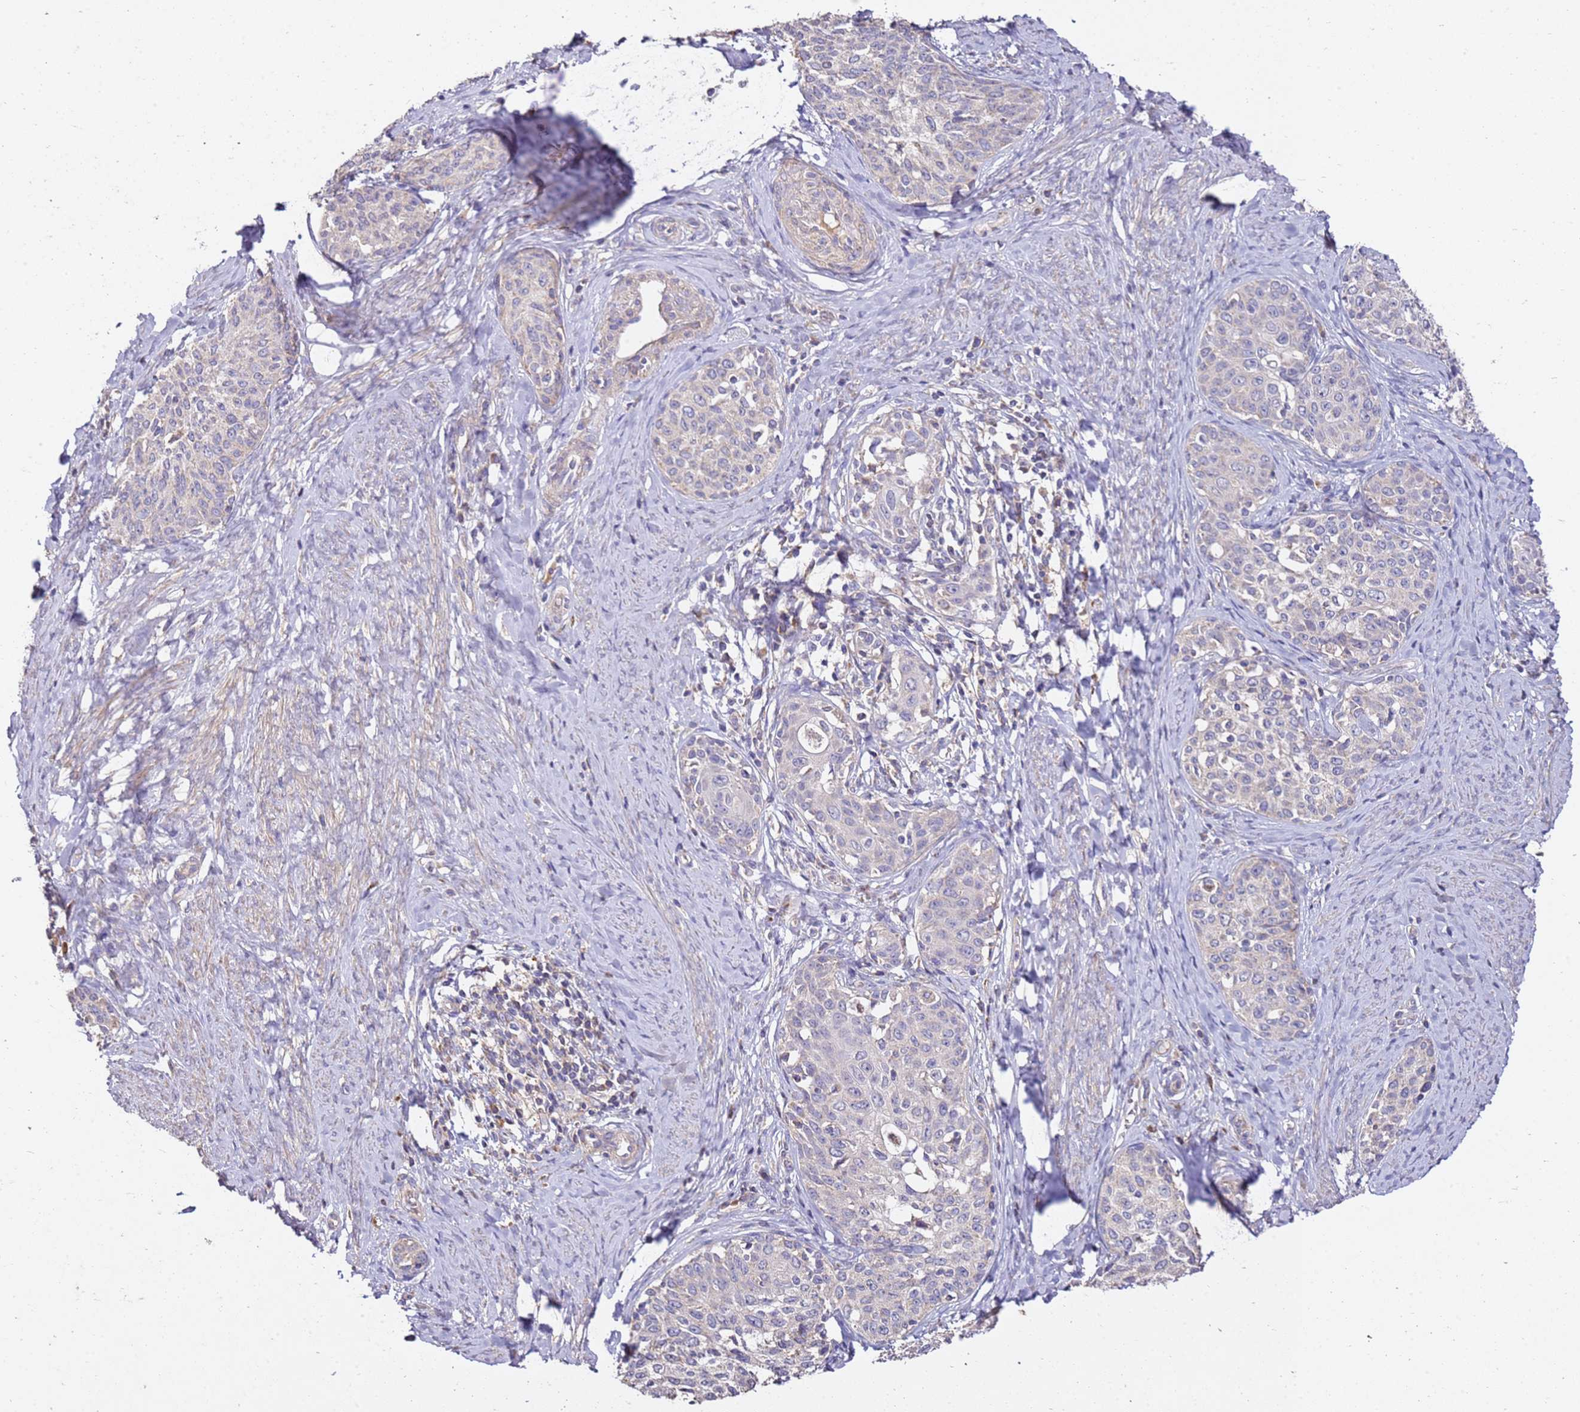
{"staining": {"intensity": "negative", "quantity": "none", "location": "none"}, "tissue": "cervical cancer", "cell_type": "Tumor cells", "image_type": "cancer", "snomed": [{"axis": "morphology", "description": "Squamous cell carcinoma, NOS"}, {"axis": "morphology", "description": "Adenocarcinoma, NOS"}, {"axis": "topography", "description": "Cervix"}], "caption": "This is an immunohistochemistry (IHC) image of squamous cell carcinoma (cervical). There is no staining in tumor cells.", "gene": "OR2B11", "patient": {"sex": "female", "age": 52}}